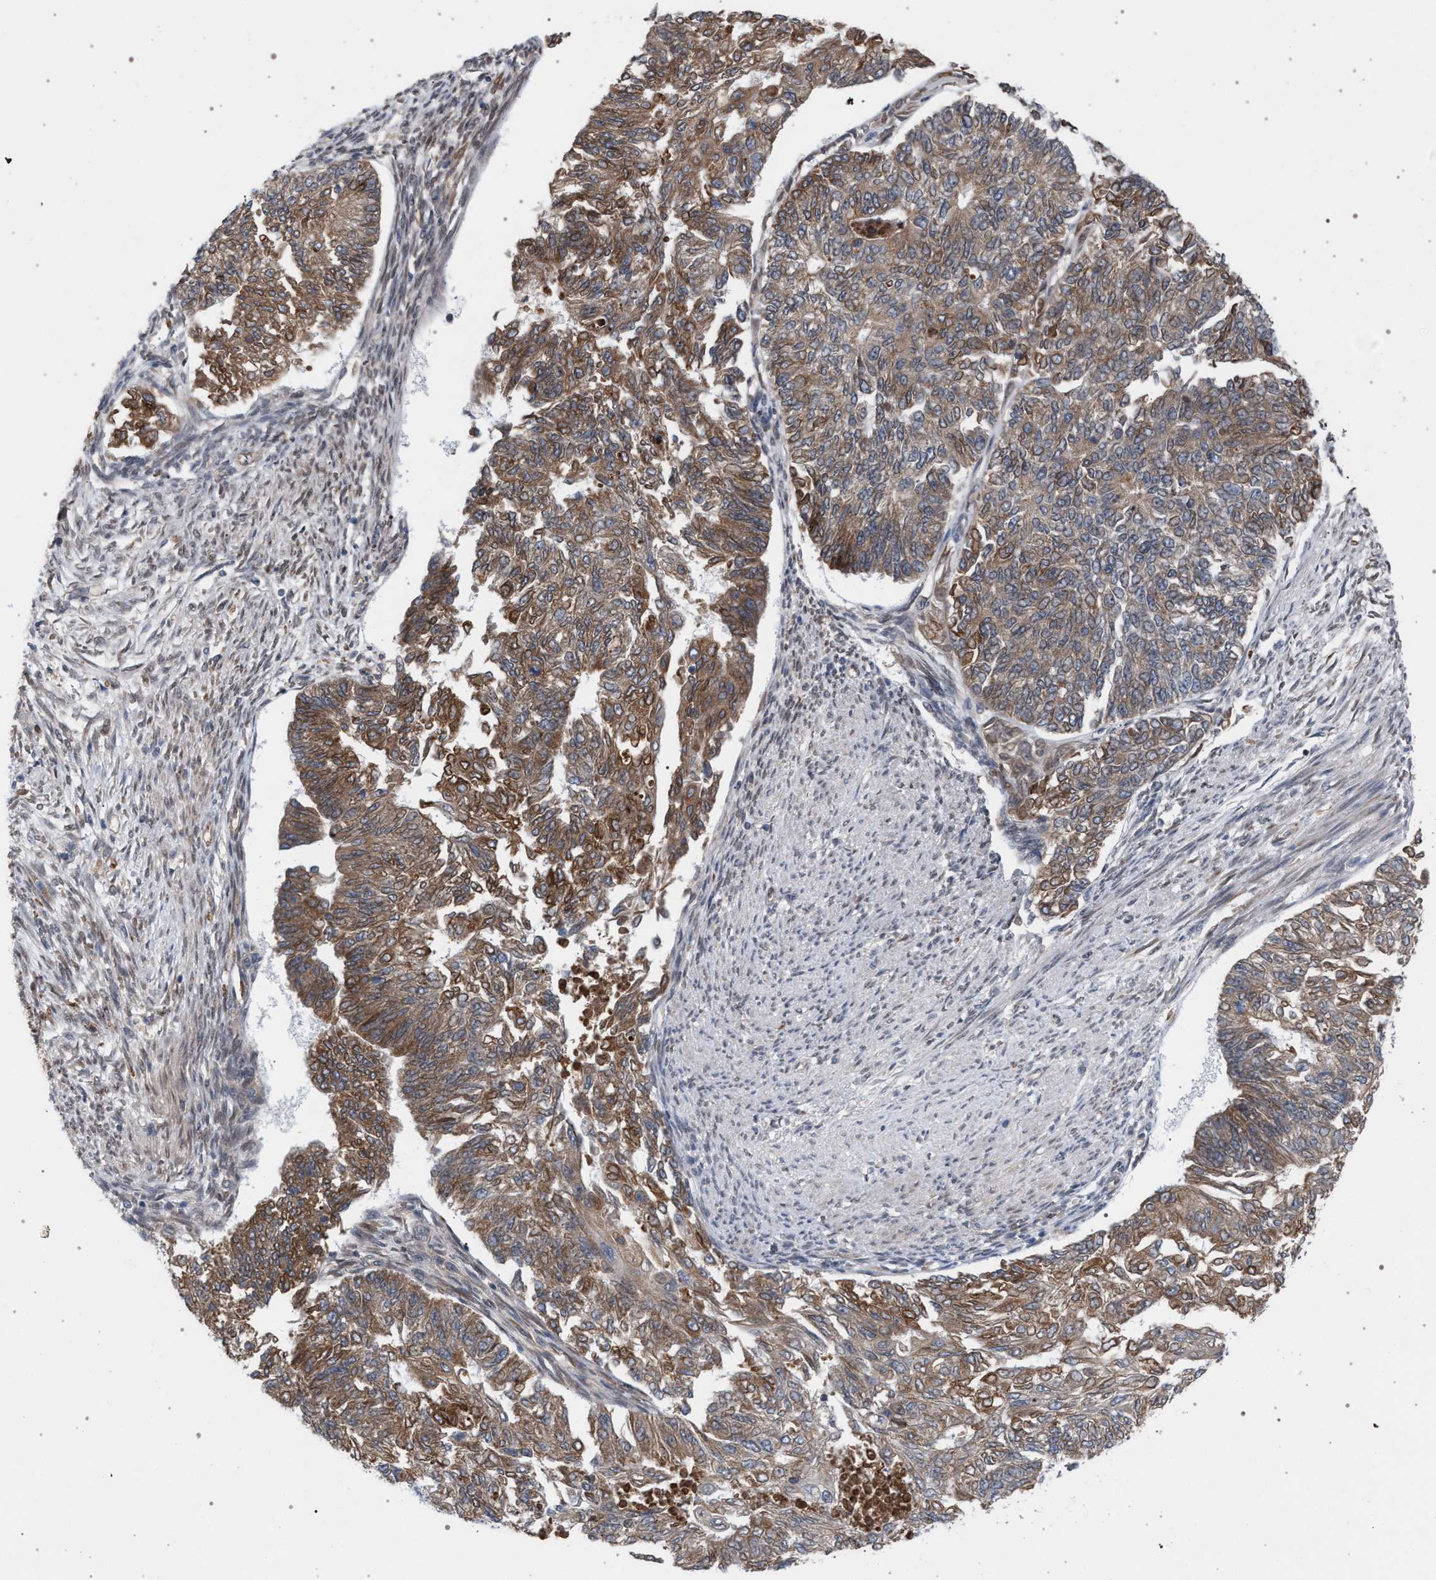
{"staining": {"intensity": "moderate", "quantity": ">75%", "location": "cytoplasmic/membranous"}, "tissue": "endometrial cancer", "cell_type": "Tumor cells", "image_type": "cancer", "snomed": [{"axis": "morphology", "description": "Adenocarcinoma, NOS"}, {"axis": "topography", "description": "Endometrium"}], "caption": "Protein staining reveals moderate cytoplasmic/membranous positivity in about >75% of tumor cells in endometrial adenocarcinoma. (Brightfield microscopy of DAB IHC at high magnification).", "gene": "ARPC5L", "patient": {"sex": "female", "age": 32}}